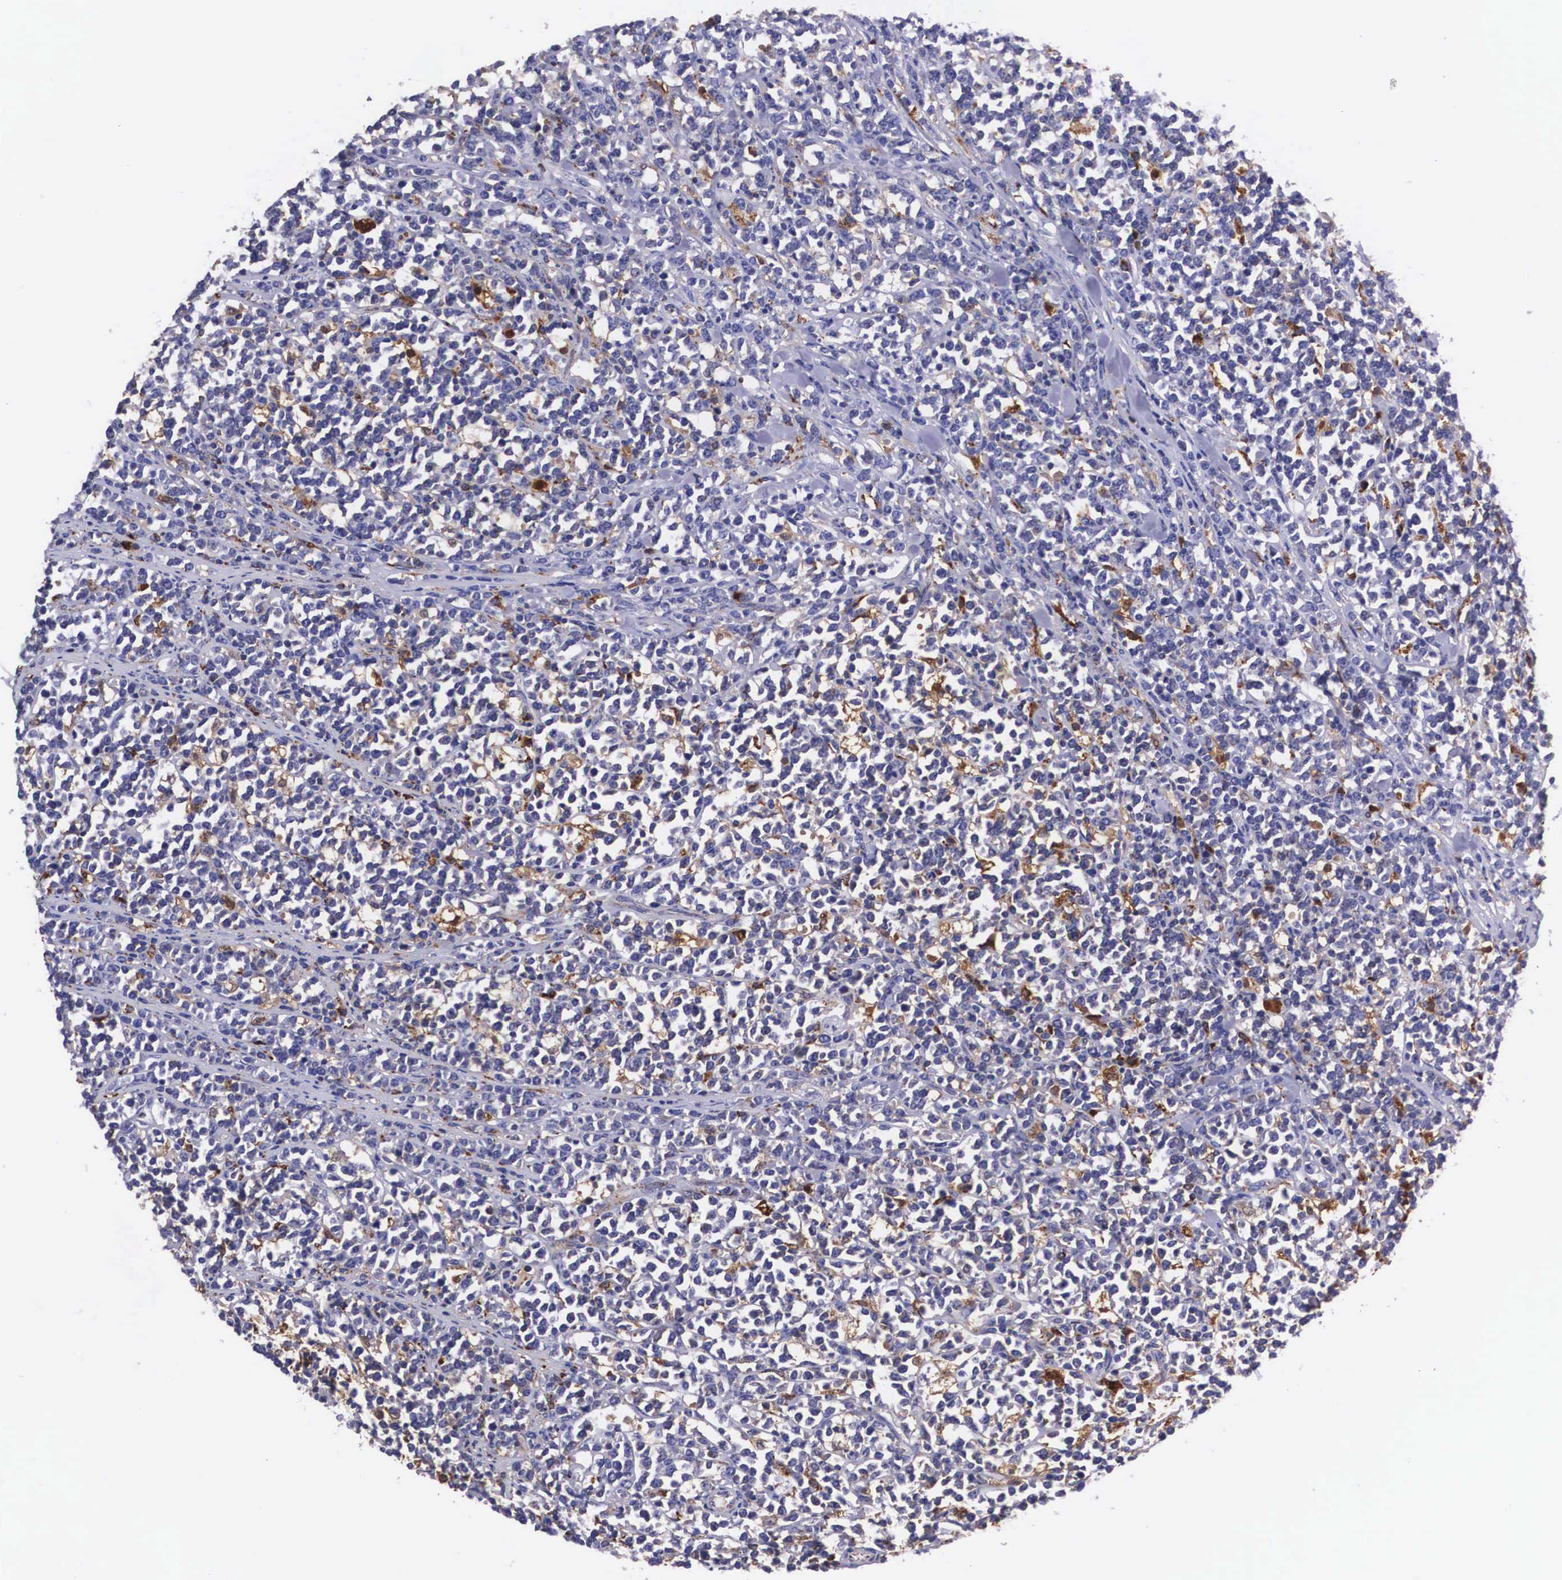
{"staining": {"intensity": "moderate", "quantity": "<25%", "location": "cytoplasmic/membranous"}, "tissue": "lymphoma", "cell_type": "Tumor cells", "image_type": "cancer", "snomed": [{"axis": "morphology", "description": "Malignant lymphoma, non-Hodgkin's type, High grade"}, {"axis": "topography", "description": "Small intestine"}, {"axis": "topography", "description": "Colon"}], "caption": "Moderate cytoplasmic/membranous staining is appreciated in about <25% of tumor cells in malignant lymphoma, non-Hodgkin's type (high-grade). (DAB IHC, brown staining for protein, blue staining for nuclei).", "gene": "NAGA", "patient": {"sex": "male", "age": 8}}